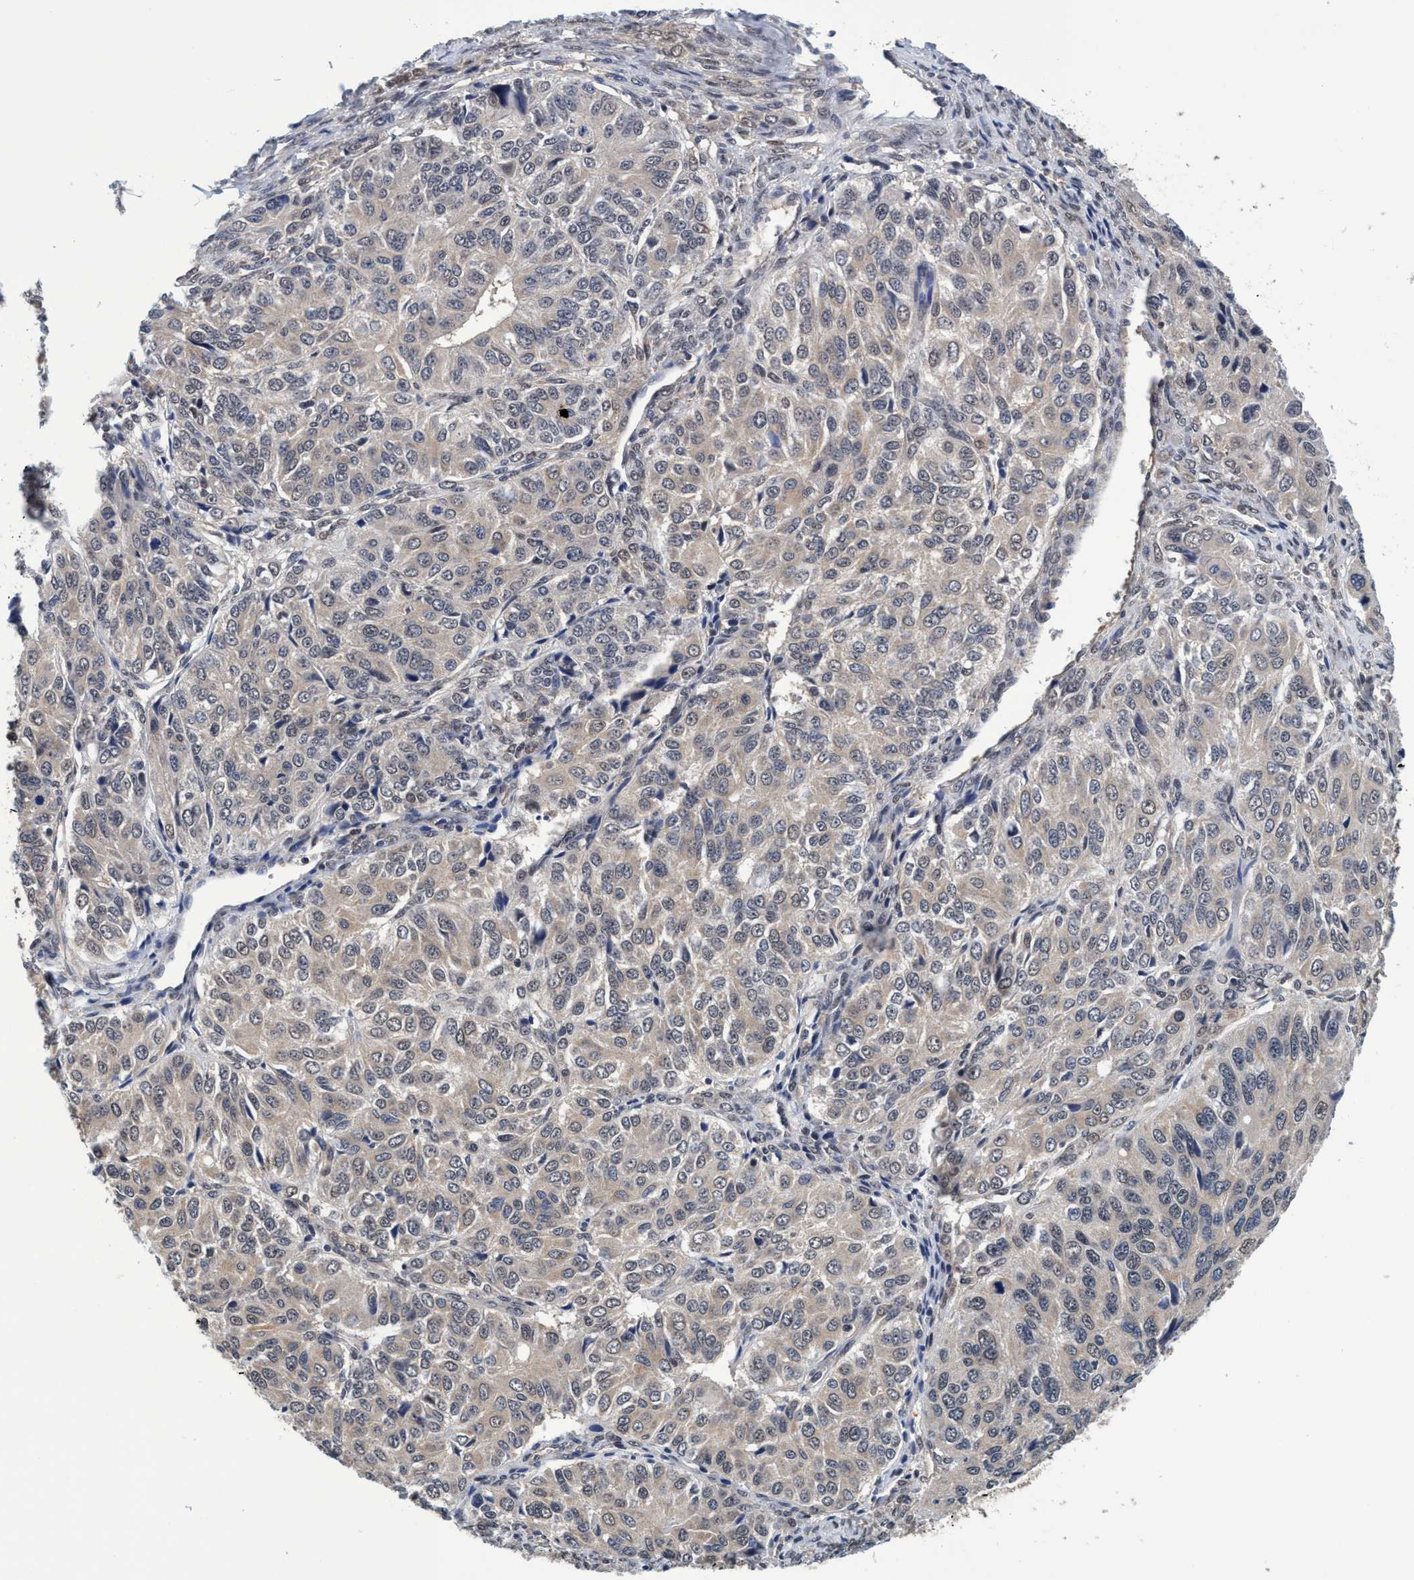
{"staining": {"intensity": "negative", "quantity": "none", "location": "none"}, "tissue": "ovarian cancer", "cell_type": "Tumor cells", "image_type": "cancer", "snomed": [{"axis": "morphology", "description": "Carcinoma, endometroid"}, {"axis": "topography", "description": "Ovary"}], "caption": "An immunohistochemistry (IHC) photomicrograph of ovarian cancer (endometroid carcinoma) is shown. There is no staining in tumor cells of ovarian cancer (endometroid carcinoma).", "gene": "PSMD12", "patient": {"sex": "female", "age": 51}}